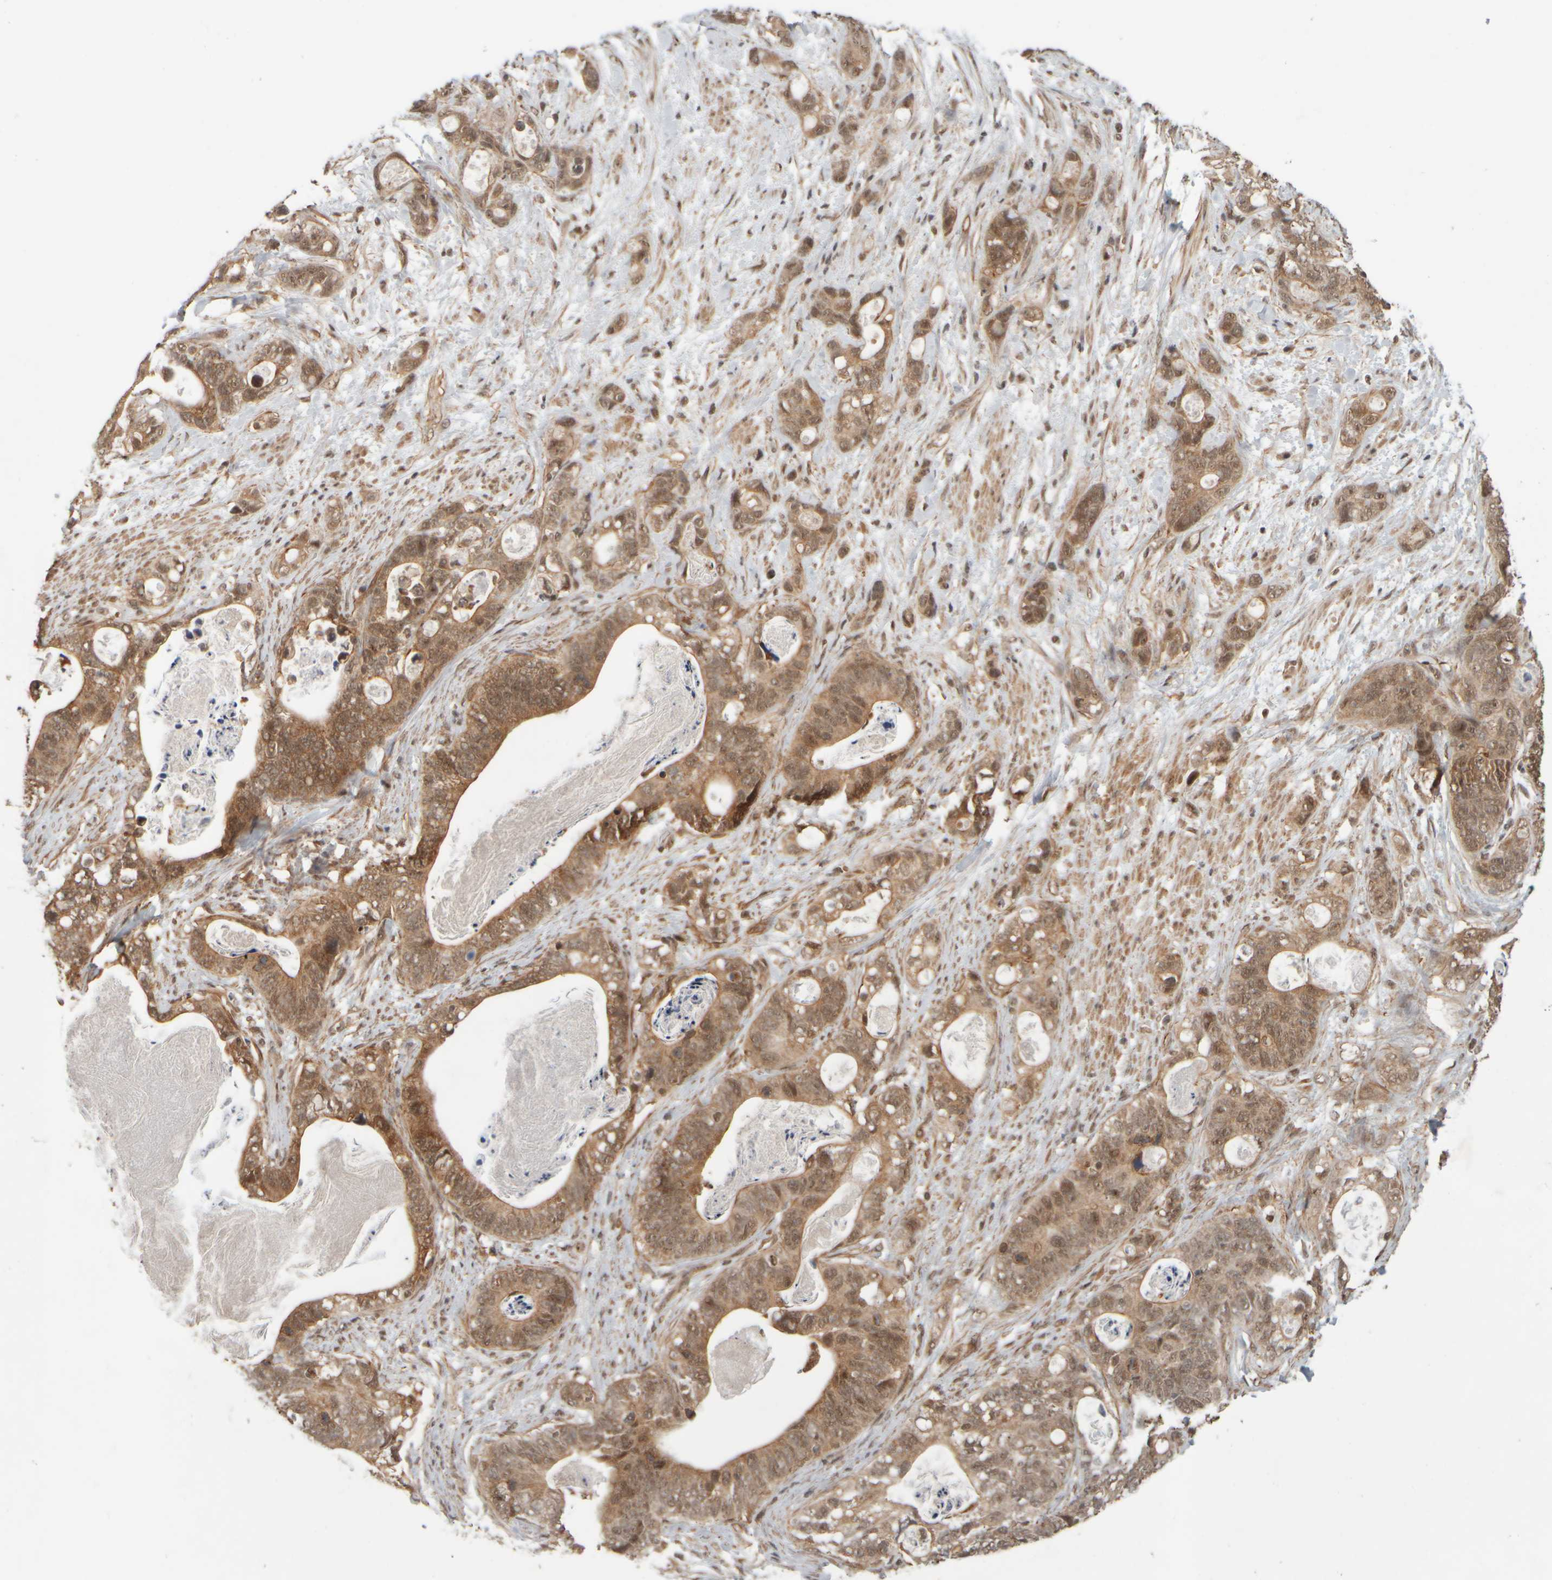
{"staining": {"intensity": "moderate", "quantity": ">75%", "location": "cytoplasmic/membranous"}, "tissue": "stomach cancer", "cell_type": "Tumor cells", "image_type": "cancer", "snomed": [{"axis": "morphology", "description": "Normal tissue, NOS"}, {"axis": "morphology", "description": "Adenocarcinoma, NOS"}, {"axis": "topography", "description": "Stomach"}], "caption": "IHC photomicrograph of neoplastic tissue: stomach adenocarcinoma stained using IHC reveals medium levels of moderate protein expression localized specifically in the cytoplasmic/membranous of tumor cells, appearing as a cytoplasmic/membranous brown color.", "gene": "SYNRG", "patient": {"sex": "female", "age": 89}}